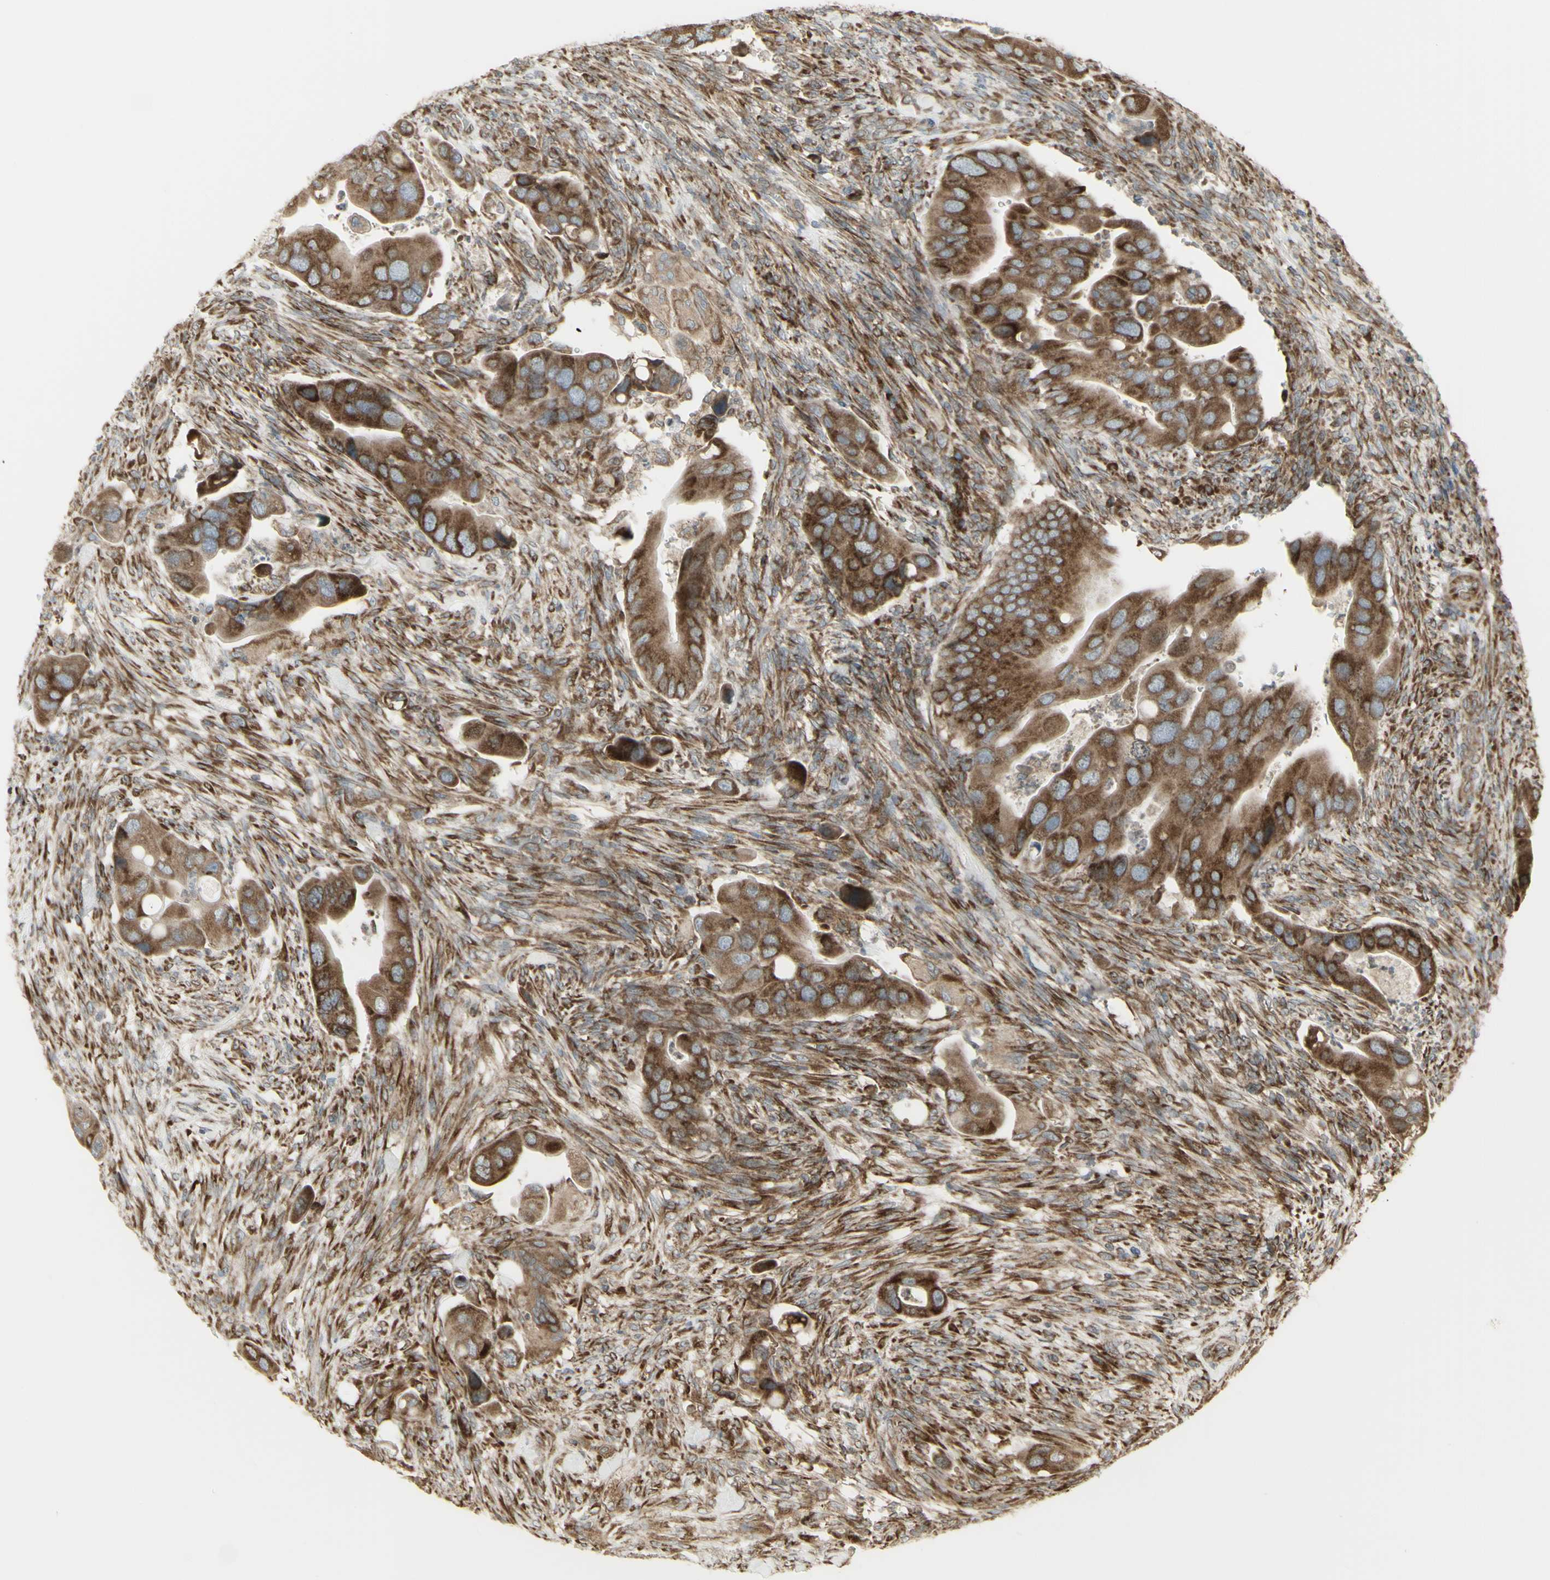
{"staining": {"intensity": "moderate", "quantity": ">75%", "location": "cytoplasmic/membranous"}, "tissue": "colorectal cancer", "cell_type": "Tumor cells", "image_type": "cancer", "snomed": [{"axis": "morphology", "description": "Adenocarcinoma, NOS"}, {"axis": "topography", "description": "Rectum"}], "caption": "Colorectal adenocarcinoma tissue reveals moderate cytoplasmic/membranous expression in about >75% of tumor cells, visualized by immunohistochemistry.", "gene": "FKBP3", "patient": {"sex": "female", "age": 57}}